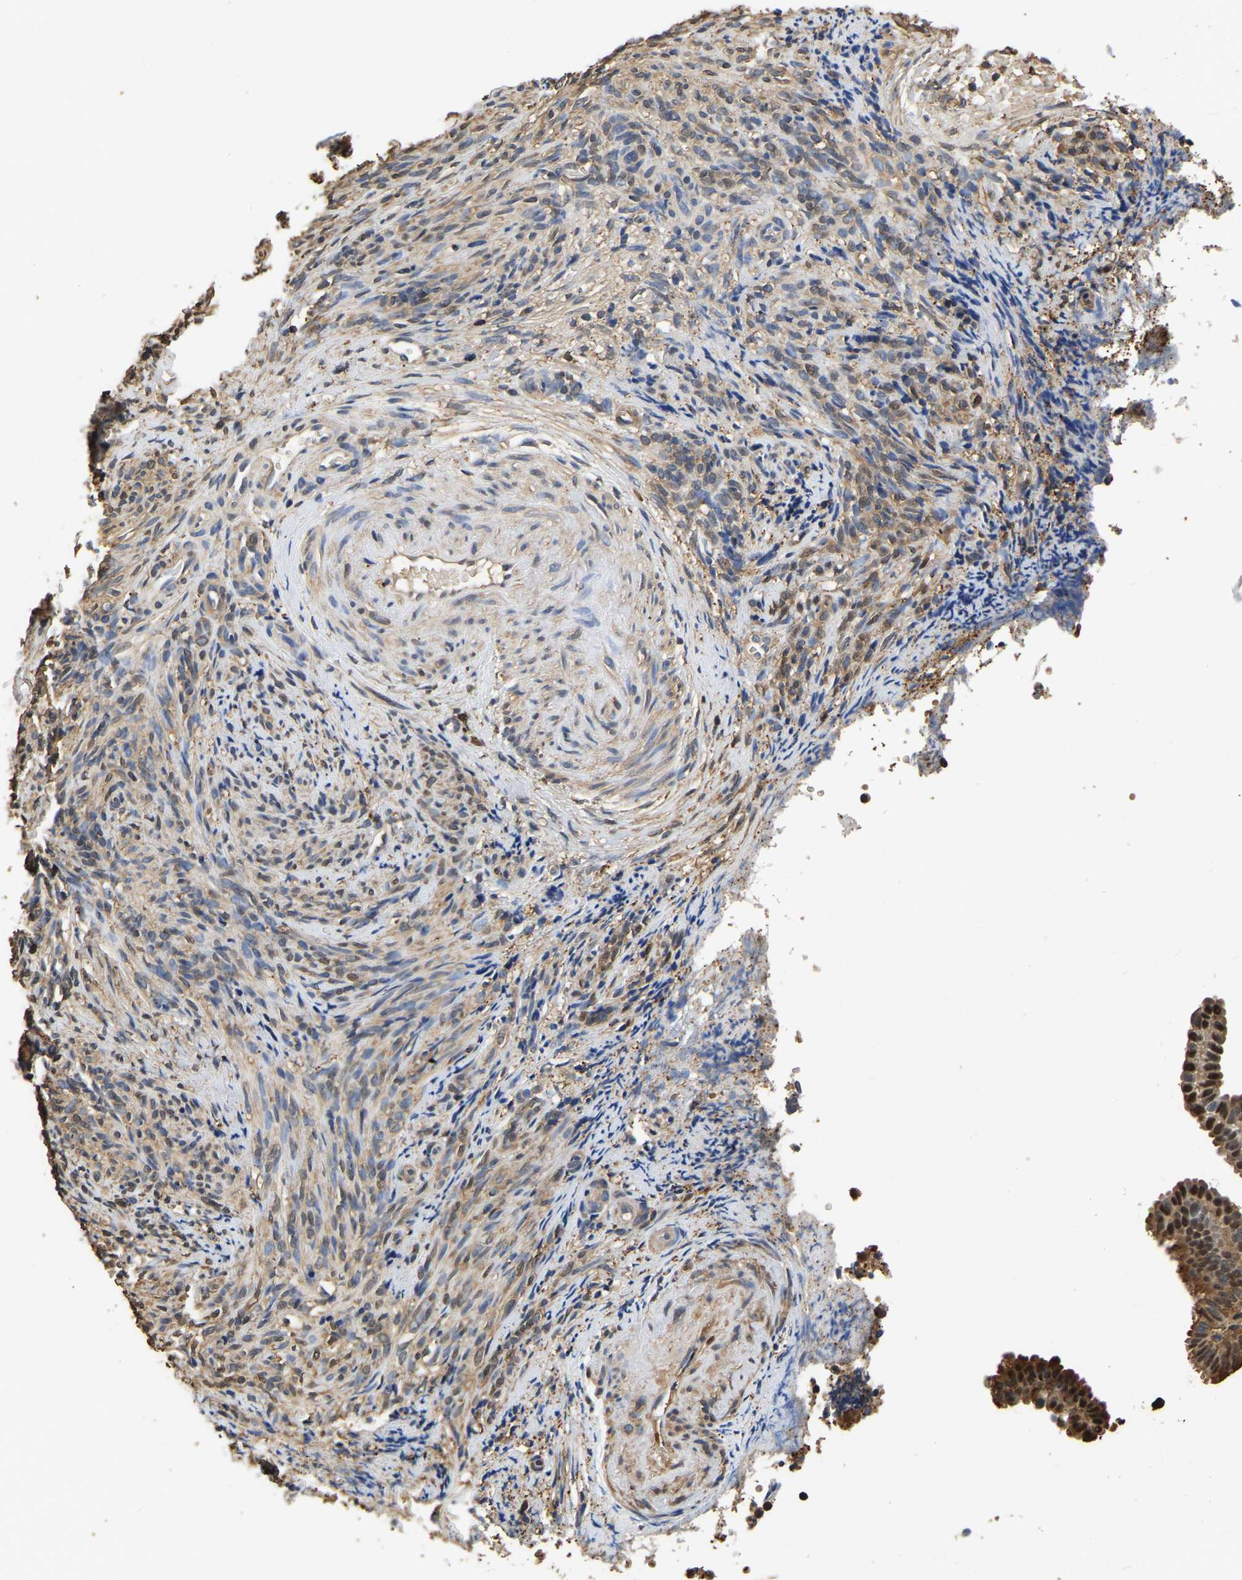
{"staining": {"intensity": "moderate", "quantity": ">75%", "location": "cytoplasmic/membranous,nuclear"}, "tissue": "endometrial cancer", "cell_type": "Tumor cells", "image_type": "cancer", "snomed": [{"axis": "morphology", "description": "Adenocarcinoma, NOS"}, {"axis": "topography", "description": "Endometrium"}], "caption": "This histopathology image displays immunohistochemistry (IHC) staining of endometrial cancer, with medium moderate cytoplasmic/membranous and nuclear staining in about >75% of tumor cells.", "gene": "LDHB", "patient": {"sex": "female", "age": 58}}